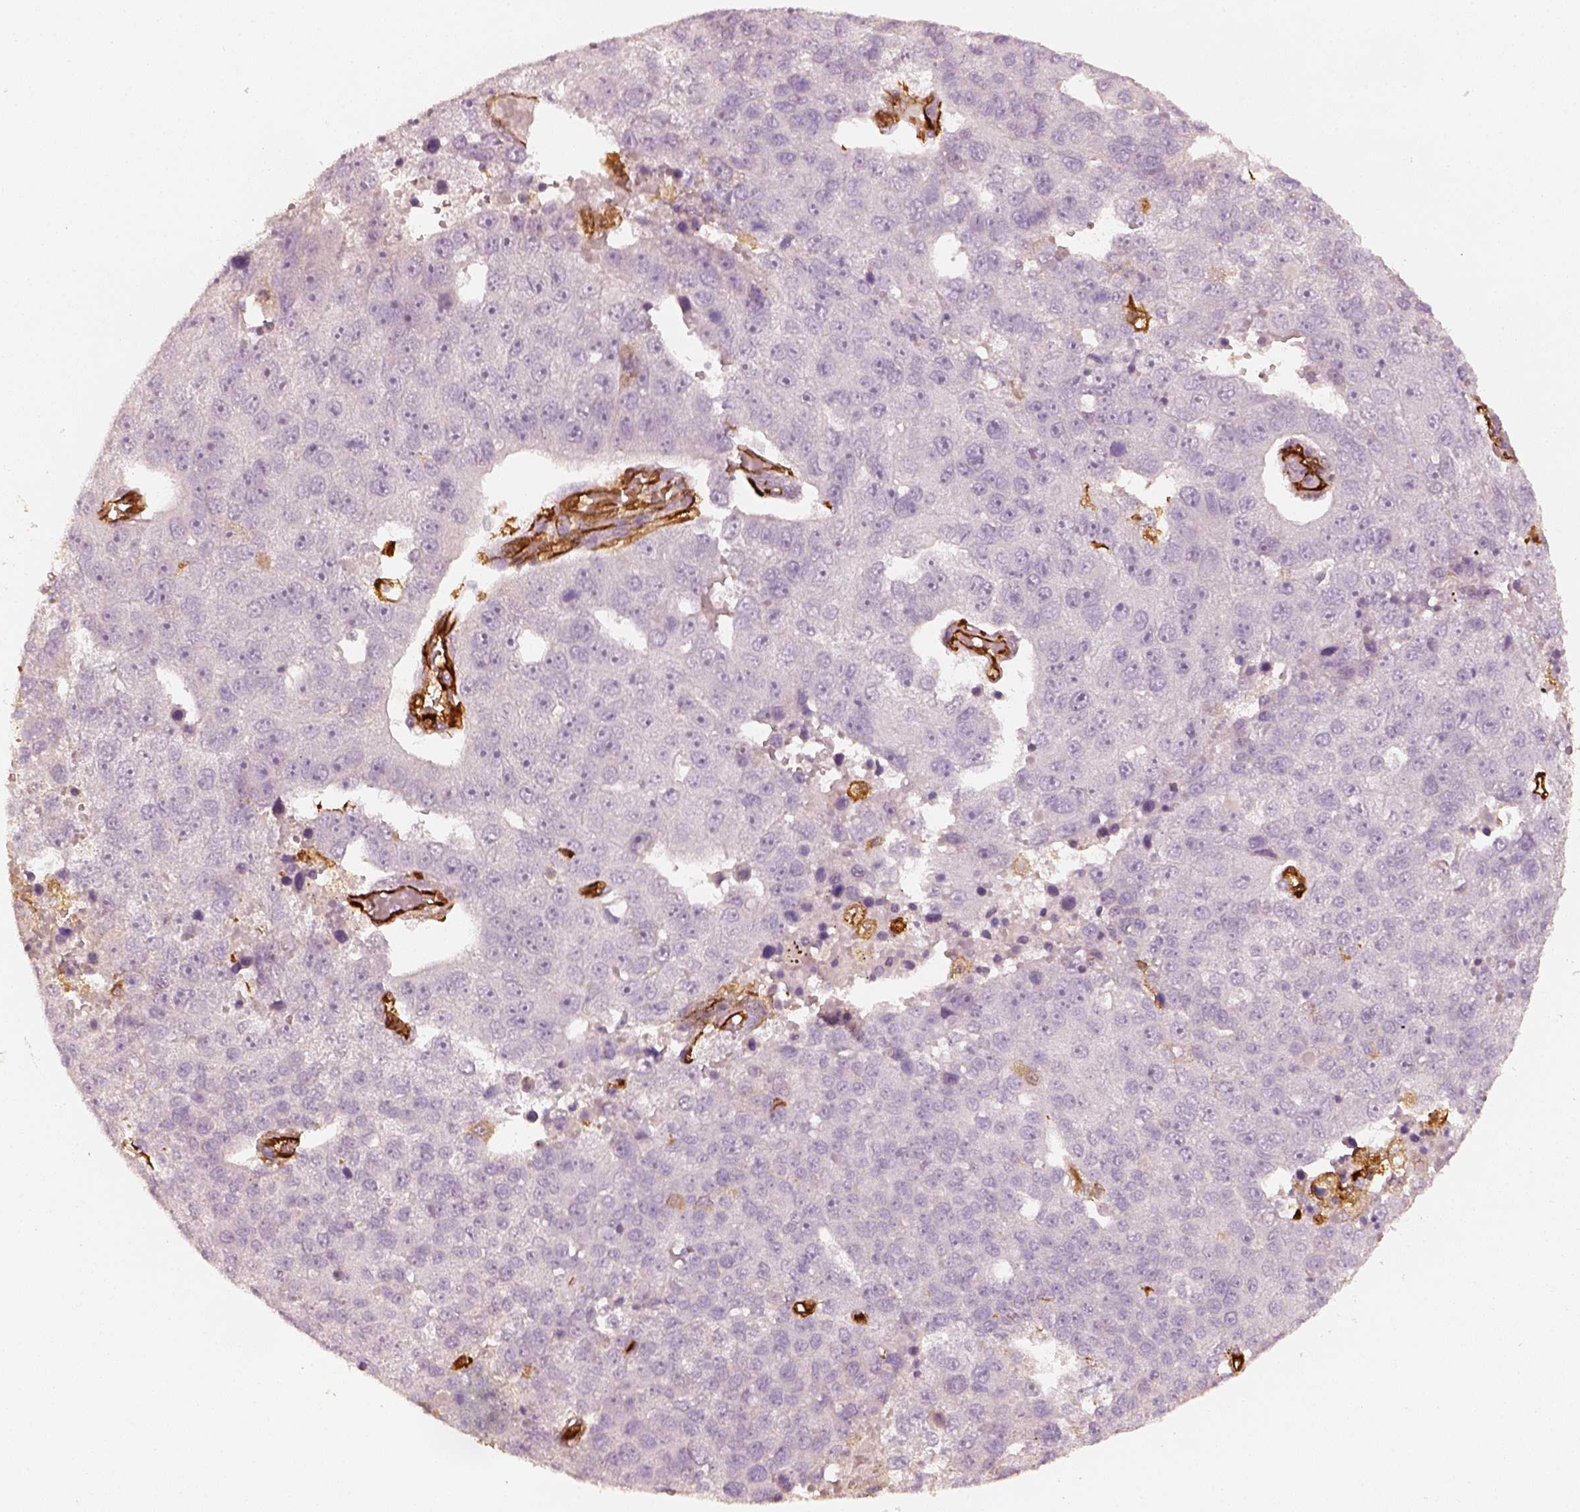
{"staining": {"intensity": "negative", "quantity": "none", "location": "none"}, "tissue": "pancreatic cancer", "cell_type": "Tumor cells", "image_type": "cancer", "snomed": [{"axis": "morphology", "description": "Adenocarcinoma, NOS"}, {"axis": "topography", "description": "Pancreas"}], "caption": "Immunohistochemical staining of adenocarcinoma (pancreatic) exhibits no significant positivity in tumor cells.", "gene": "FSCN1", "patient": {"sex": "female", "age": 61}}